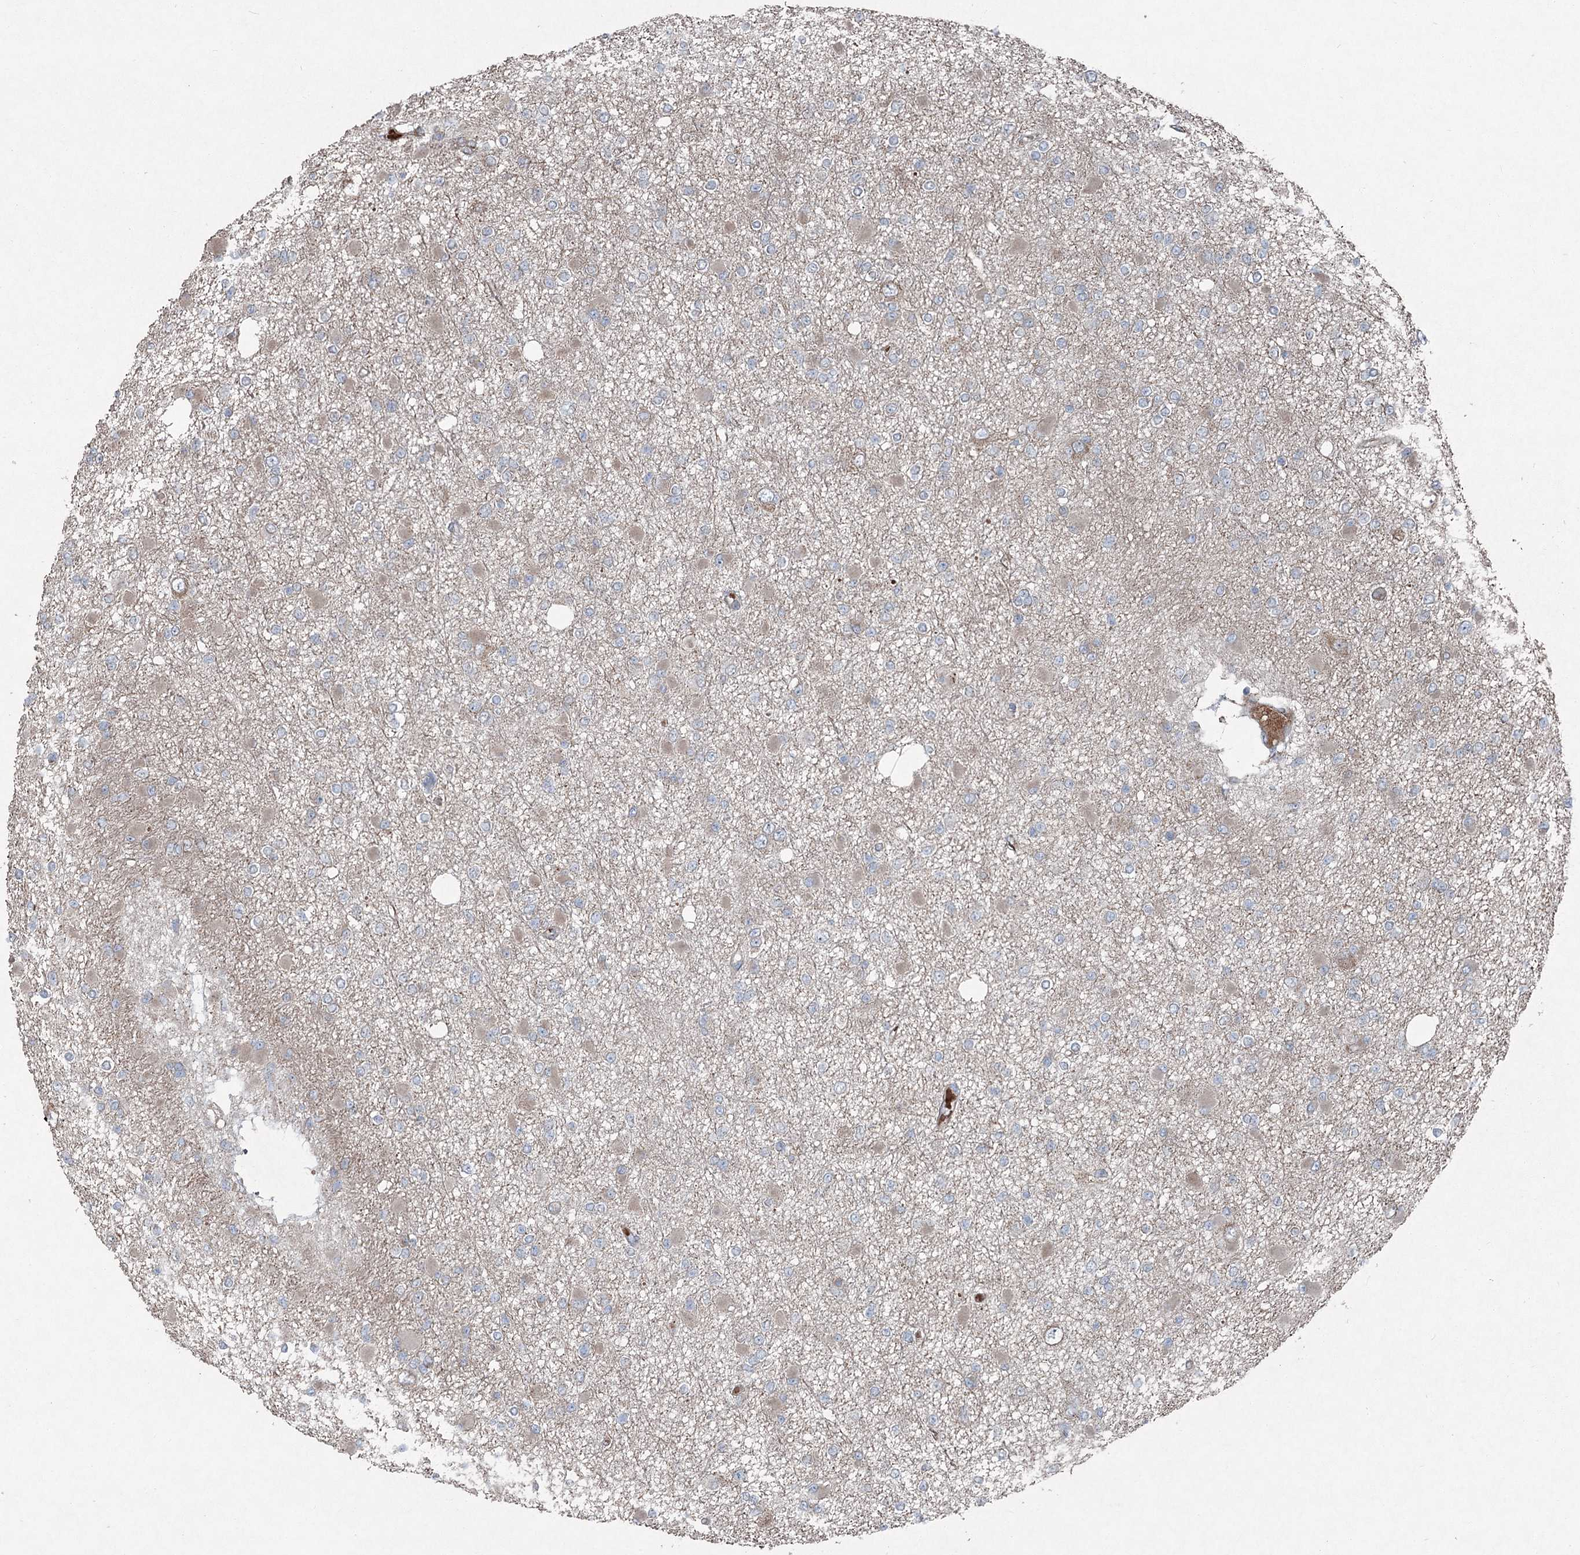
{"staining": {"intensity": "negative", "quantity": "none", "location": "none"}, "tissue": "glioma", "cell_type": "Tumor cells", "image_type": "cancer", "snomed": [{"axis": "morphology", "description": "Glioma, malignant, Low grade"}, {"axis": "topography", "description": "Brain"}], "caption": "Immunohistochemistry photomicrograph of human malignant glioma (low-grade) stained for a protein (brown), which demonstrates no staining in tumor cells.", "gene": "SERINC5", "patient": {"sex": "female", "age": 22}}